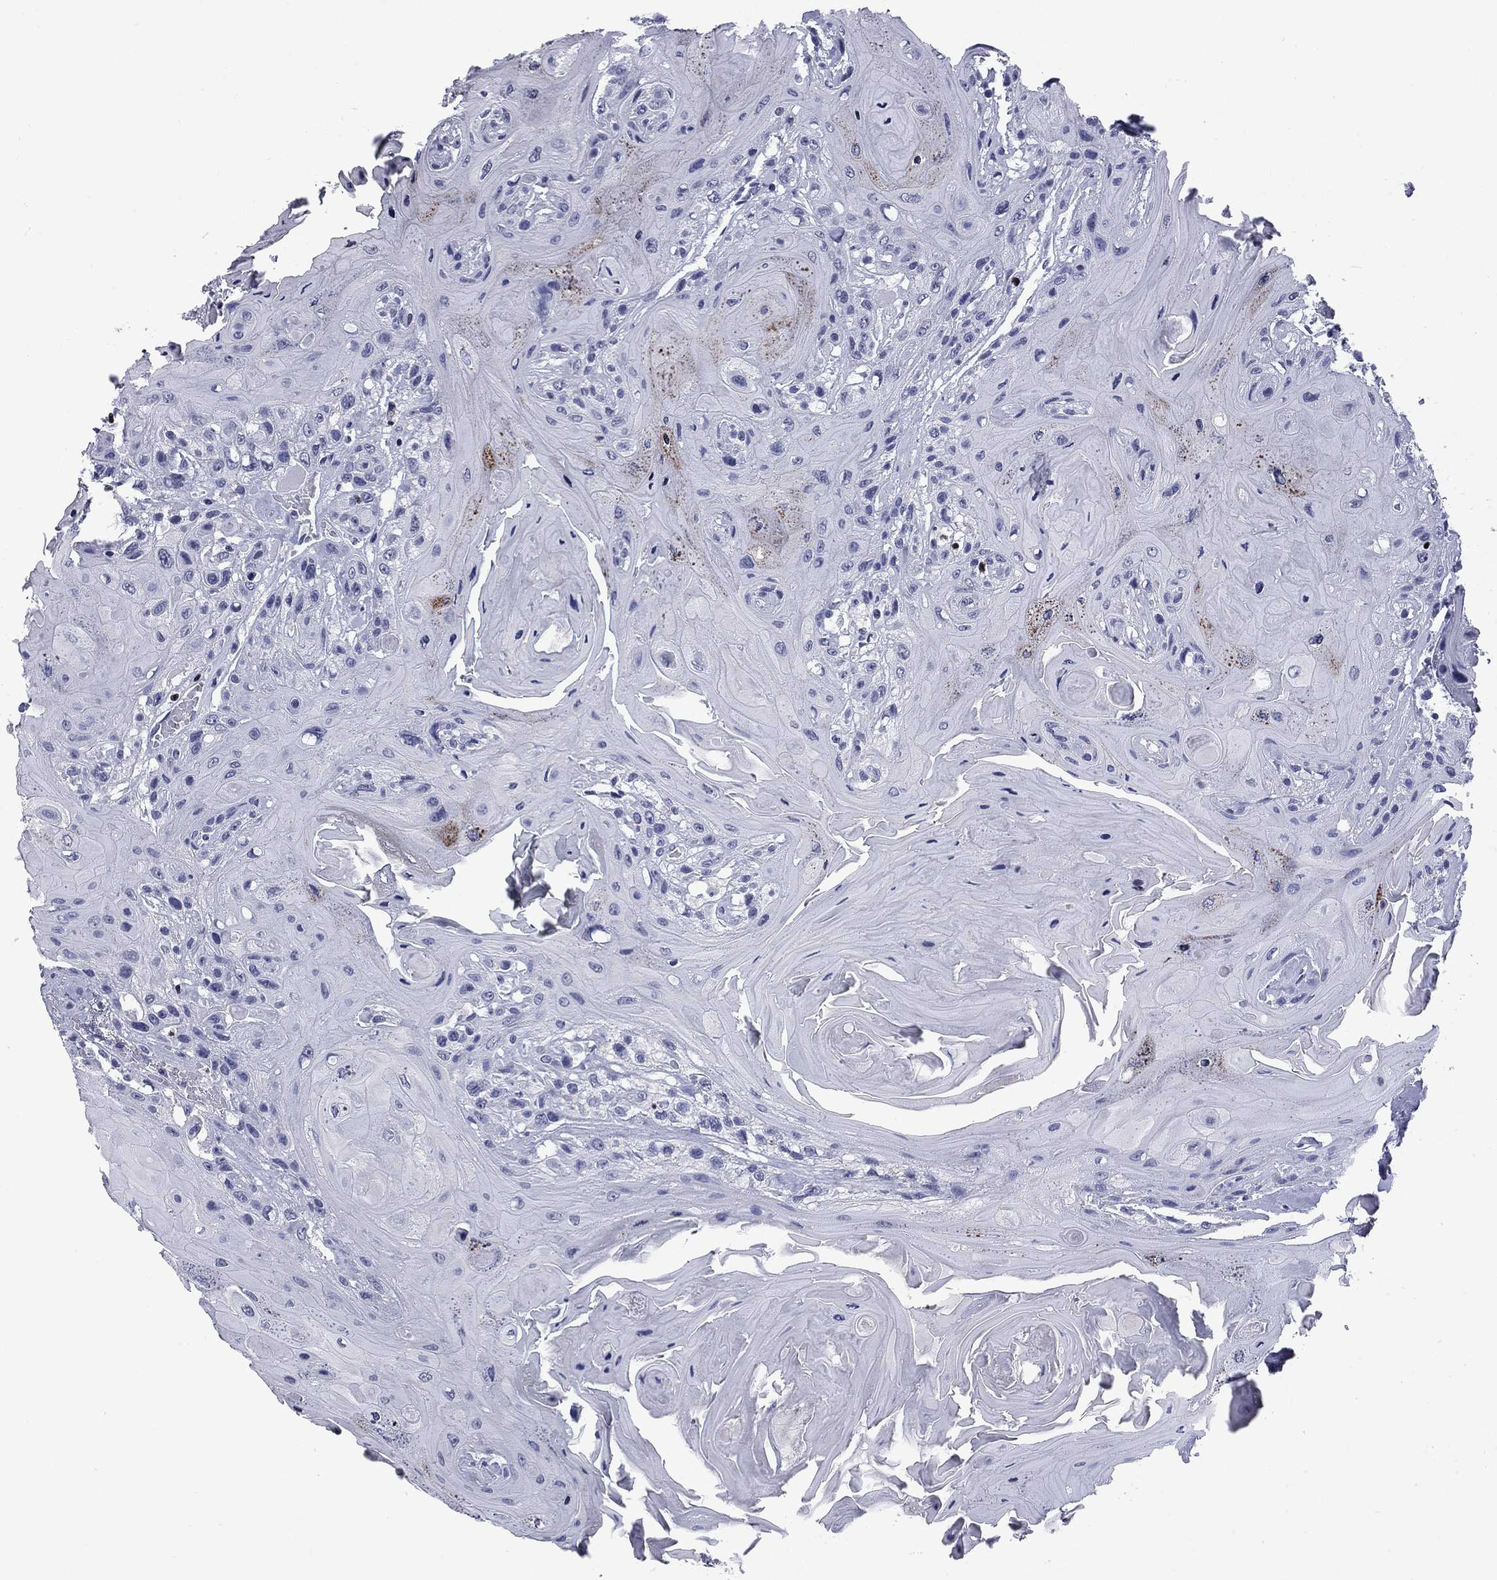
{"staining": {"intensity": "negative", "quantity": "none", "location": "none"}, "tissue": "head and neck cancer", "cell_type": "Tumor cells", "image_type": "cancer", "snomed": [{"axis": "morphology", "description": "Squamous cell carcinoma, NOS"}, {"axis": "topography", "description": "Head-Neck"}], "caption": "Human head and neck cancer (squamous cell carcinoma) stained for a protein using immunohistochemistry (IHC) displays no expression in tumor cells.", "gene": "IKZF3", "patient": {"sex": "female", "age": 59}}